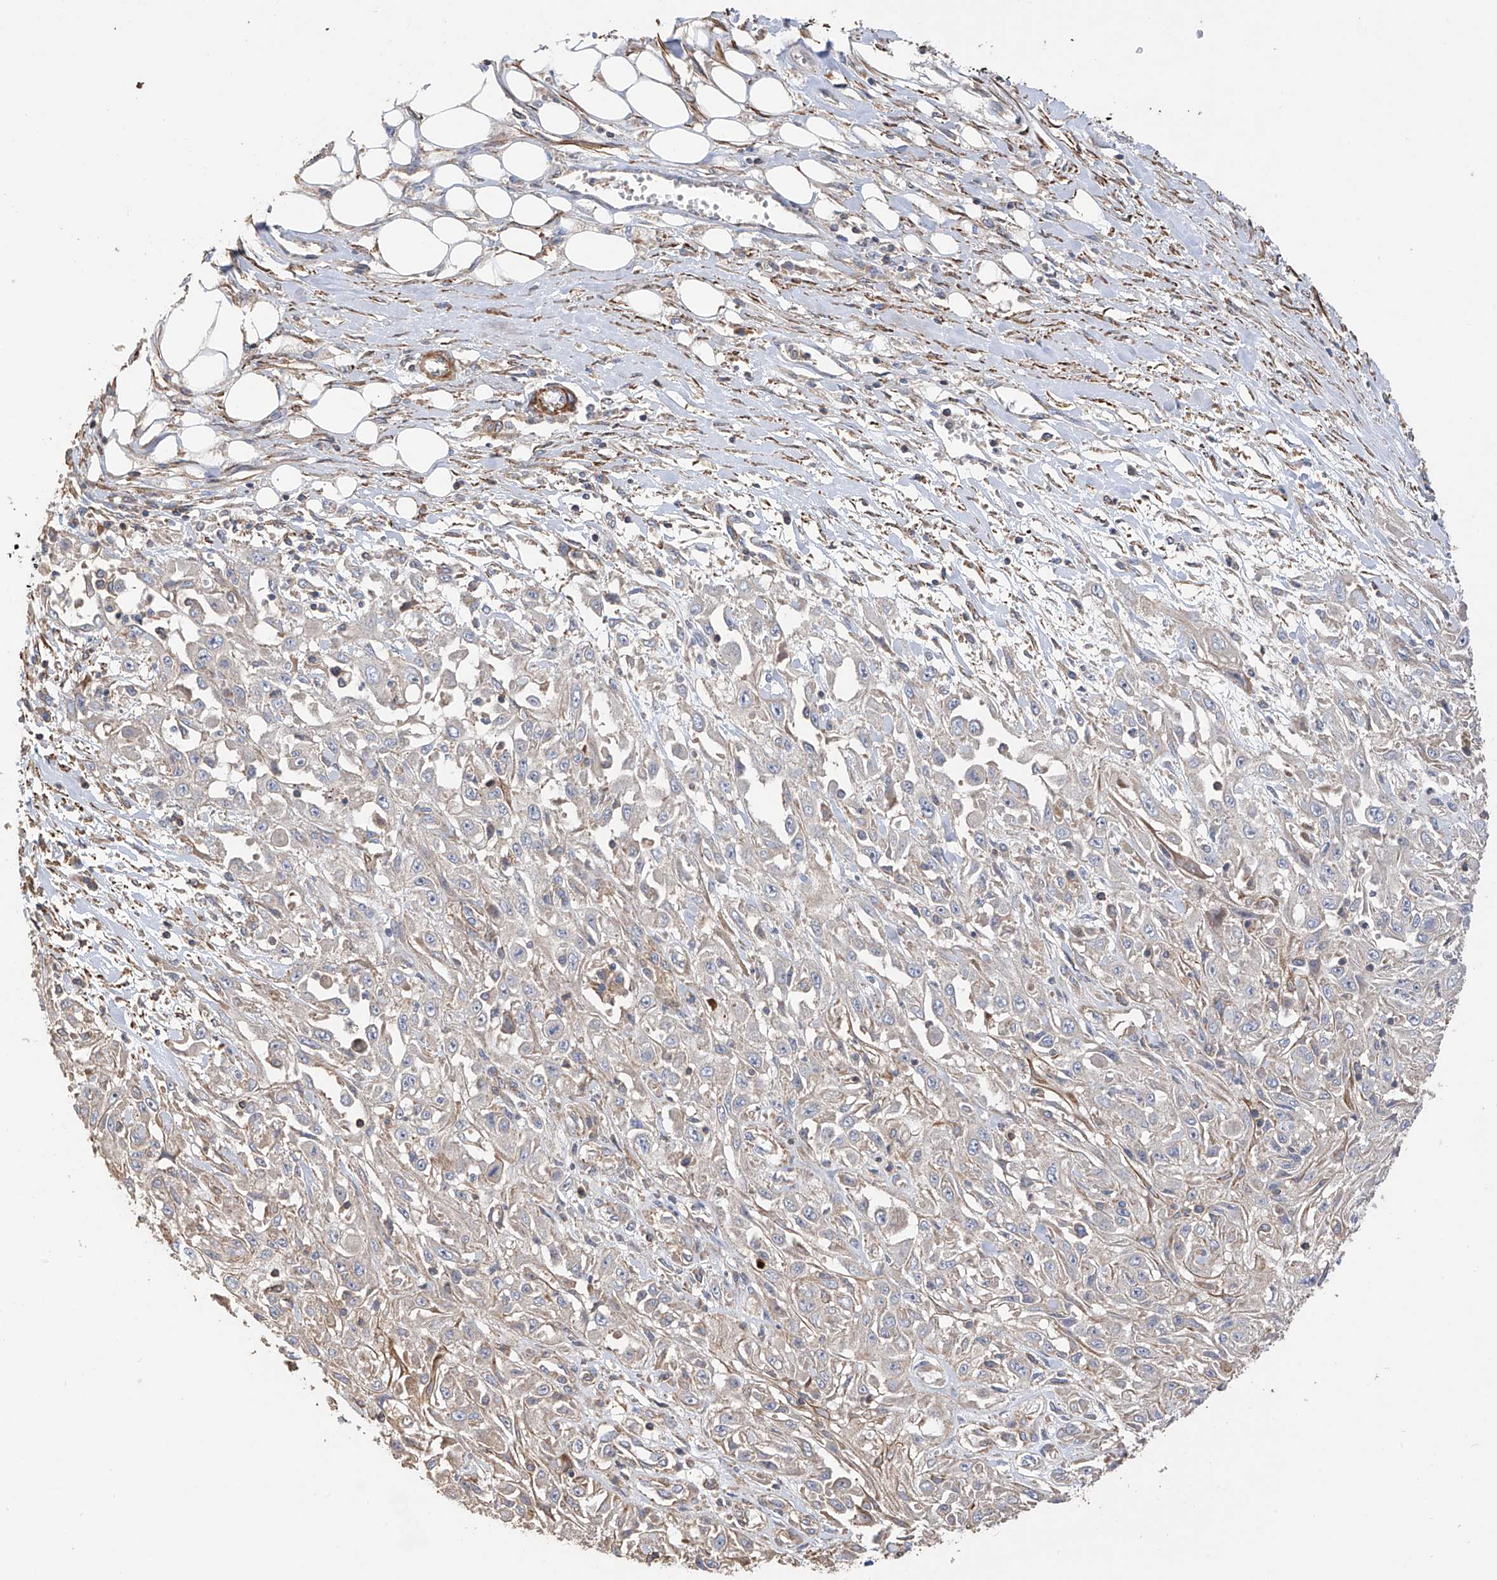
{"staining": {"intensity": "negative", "quantity": "none", "location": "none"}, "tissue": "skin cancer", "cell_type": "Tumor cells", "image_type": "cancer", "snomed": [{"axis": "morphology", "description": "Squamous cell carcinoma, NOS"}, {"axis": "morphology", "description": "Squamous cell carcinoma, metastatic, NOS"}, {"axis": "topography", "description": "Skin"}, {"axis": "topography", "description": "Lymph node"}], "caption": "DAB immunohistochemical staining of human skin cancer (metastatic squamous cell carcinoma) shows no significant expression in tumor cells.", "gene": "SLC43A3", "patient": {"sex": "male", "age": 75}}